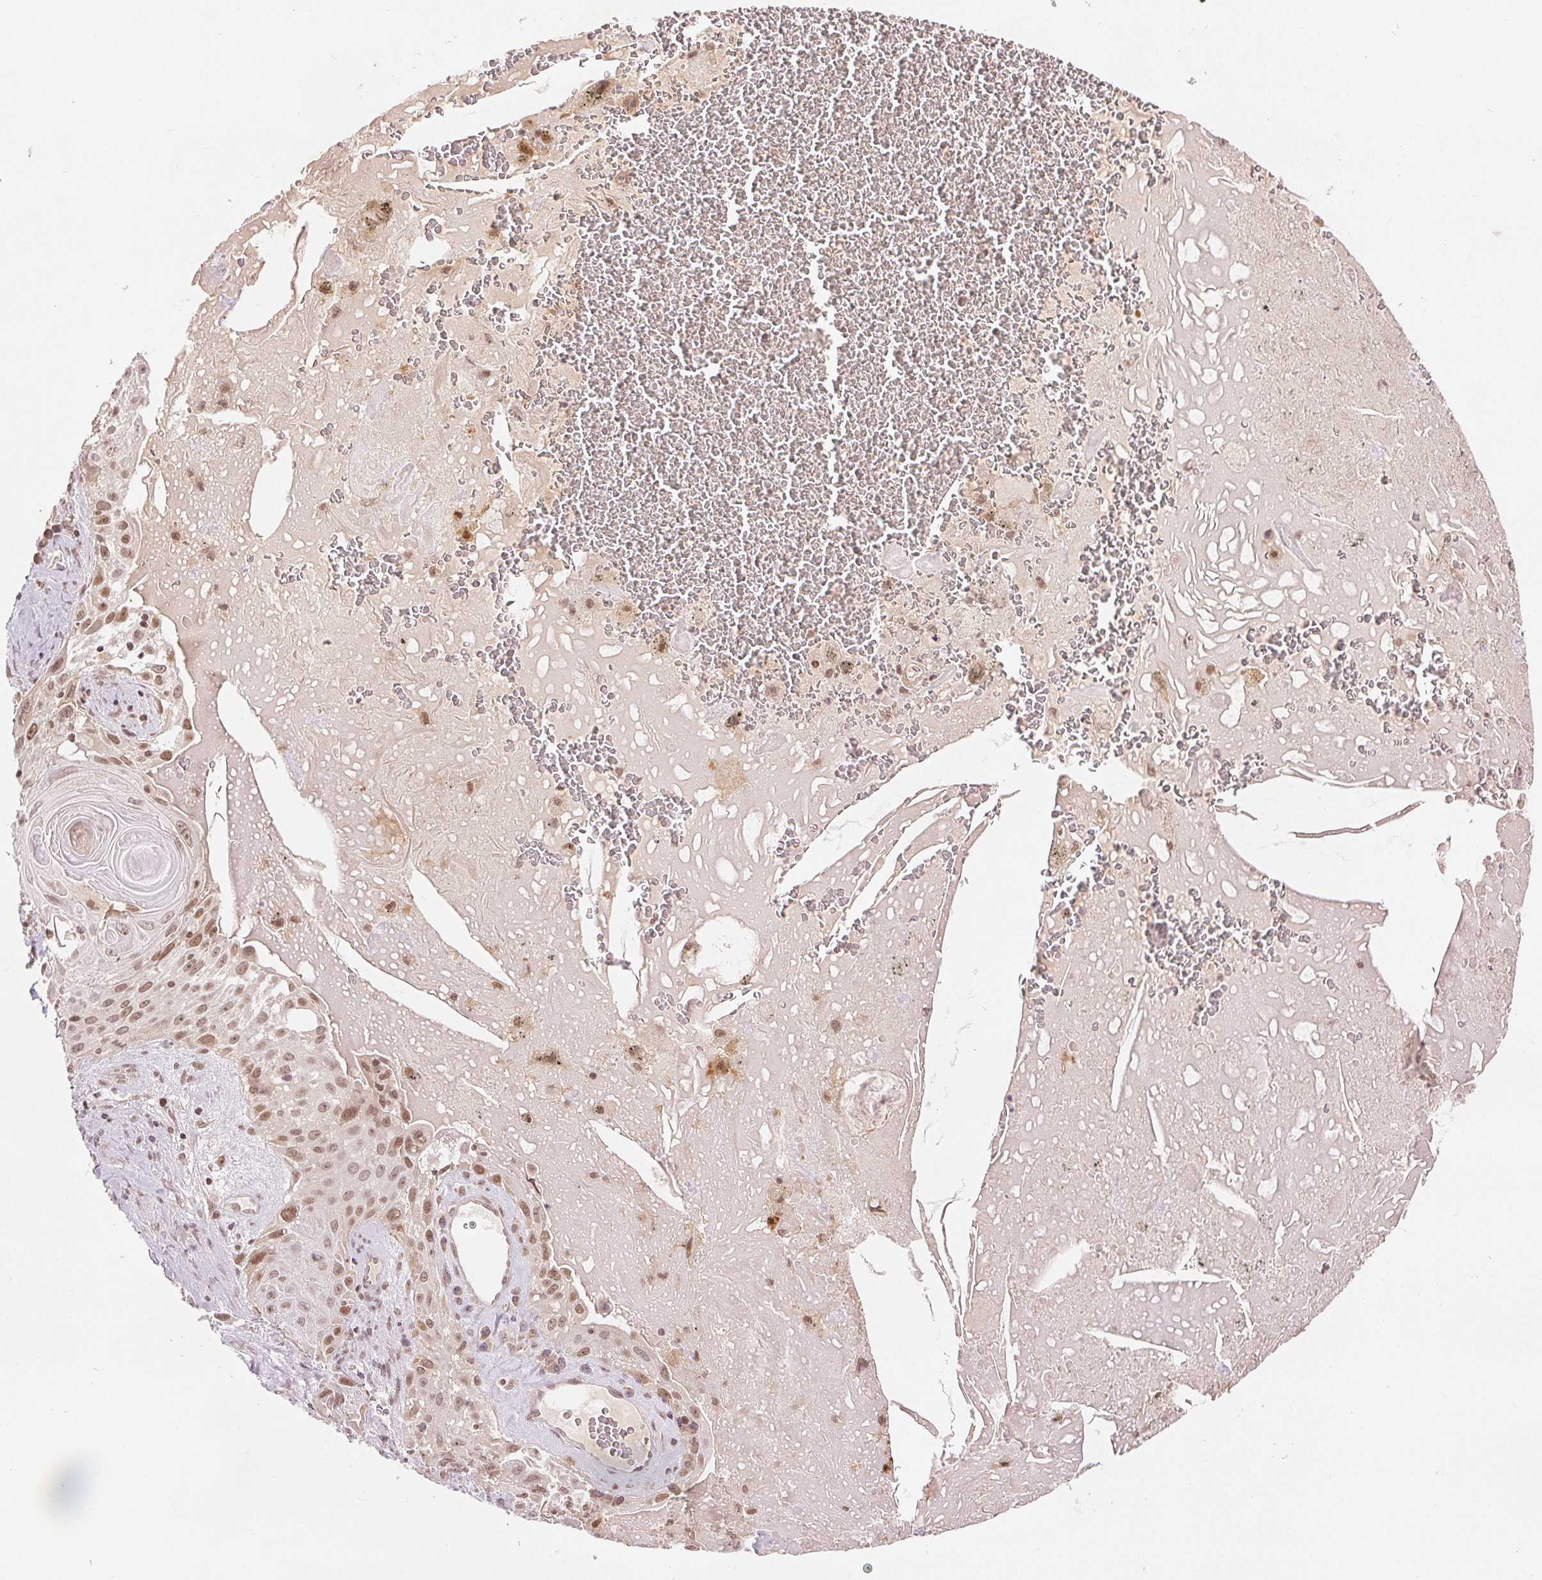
{"staining": {"intensity": "moderate", "quantity": ">75%", "location": "nuclear"}, "tissue": "lung cancer", "cell_type": "Tumor cells", "image_type": "cancer", "snomed": [{"axis": "morphology", "description": "Squamous cell carcinoma, NOS"}, {"axis": "topography", "description": "Lung"}], "caption": "Immunohistochemical staining of human squamous cell carcinoma (lung) reveals moderate nuclear protein expression in about >75% of tumor cells.", "gene": "DEK", "patient": {"sex": "male", "age": 79}}